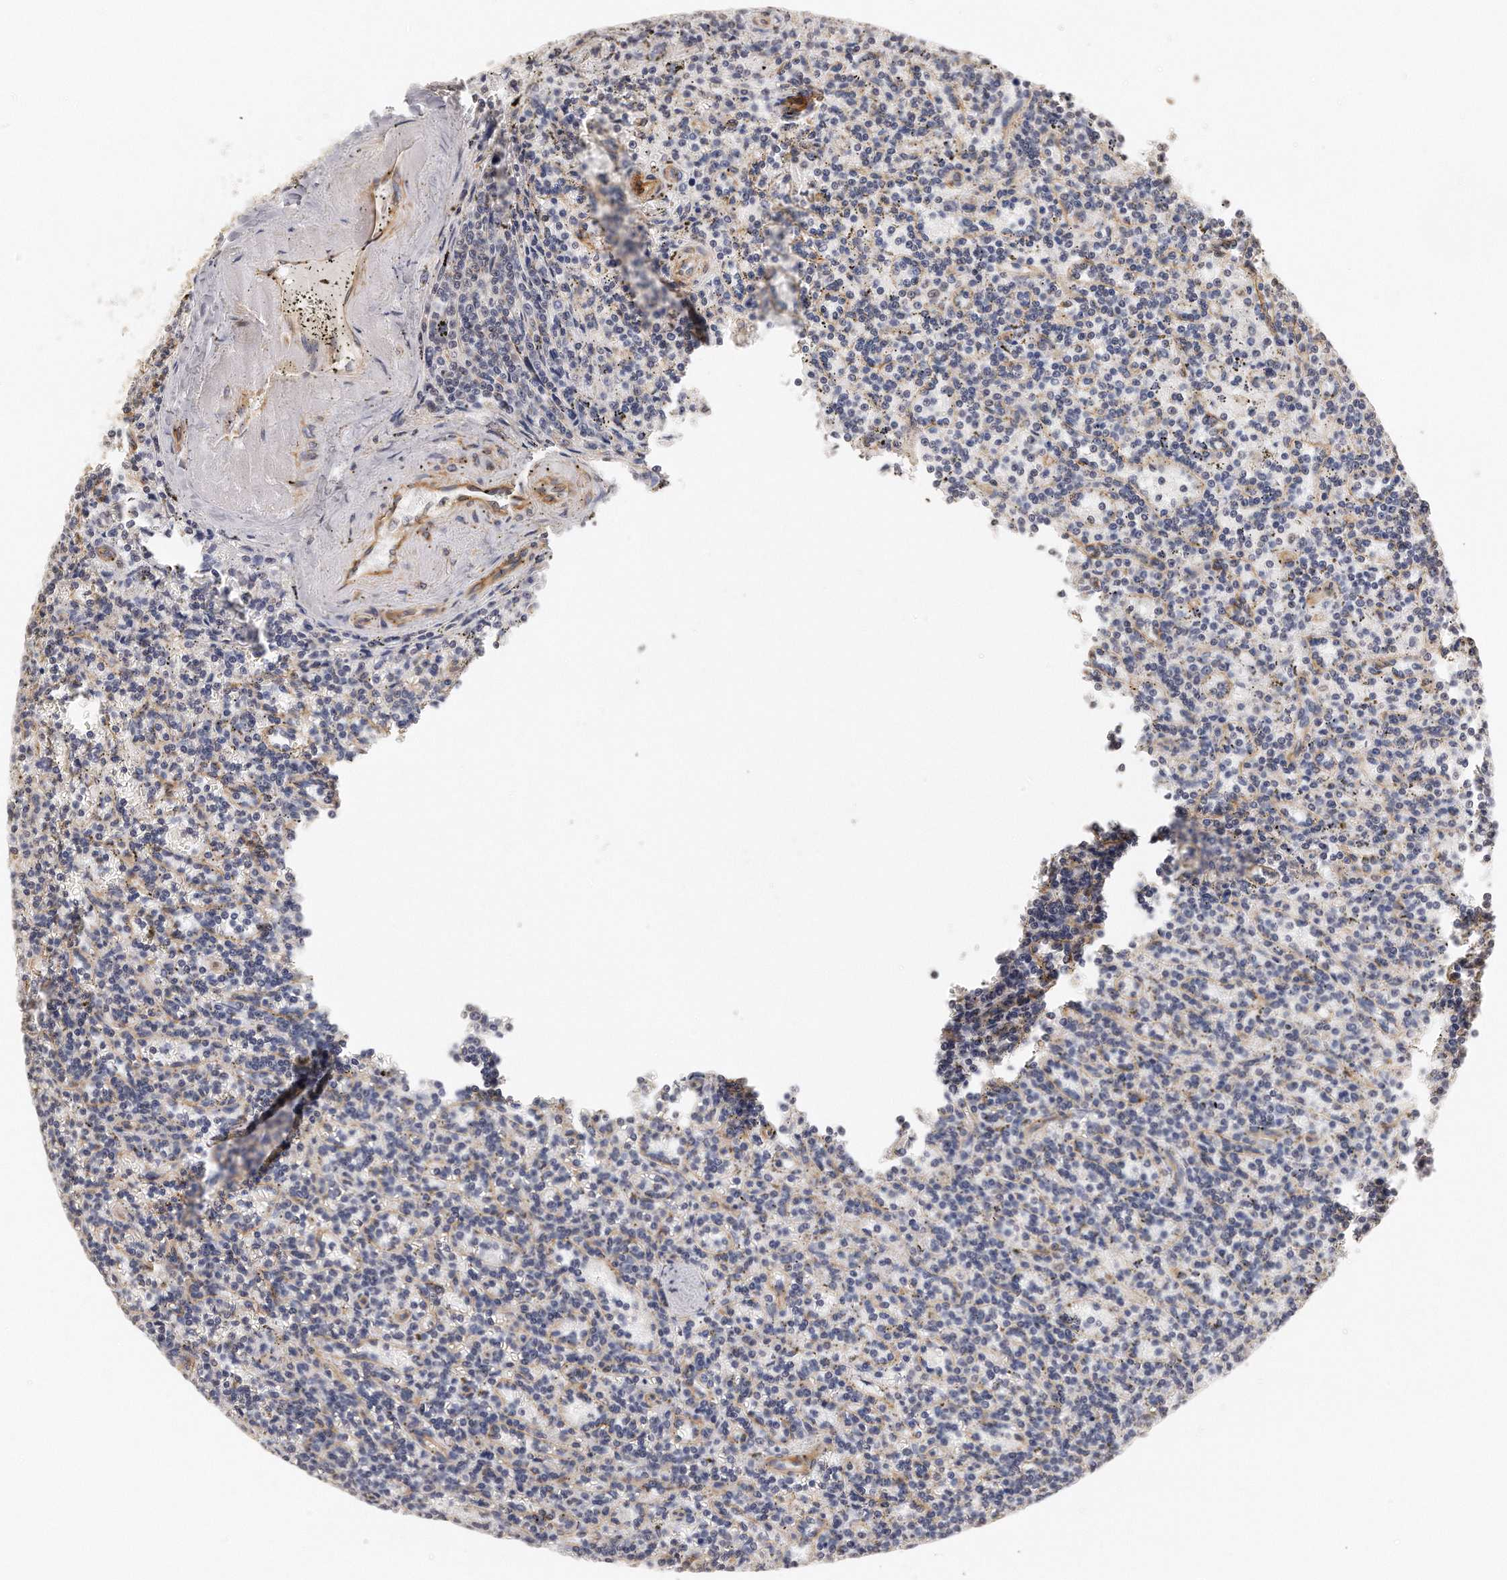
{"staining": {"intensity": "negative", "quantity": "none", "location": "none"}, "tissue": "lymphoma", "cell_type": "Tumor cells", "image_type": "cancer", "snomed": [{"axis": "morphology", "description": "Malignant lymphoma, non-Hodgkin's type, Low grade"}, {"axis": "topography", "description": "Spleen"}], "caption": "Immunohistochemical staining of low-grade malignant lymphoma, non-Hodgkin's type displays no significant positivity in tumor cells.", "gene": "CHST7", "patient": {"sex": "male", "age": 73}}